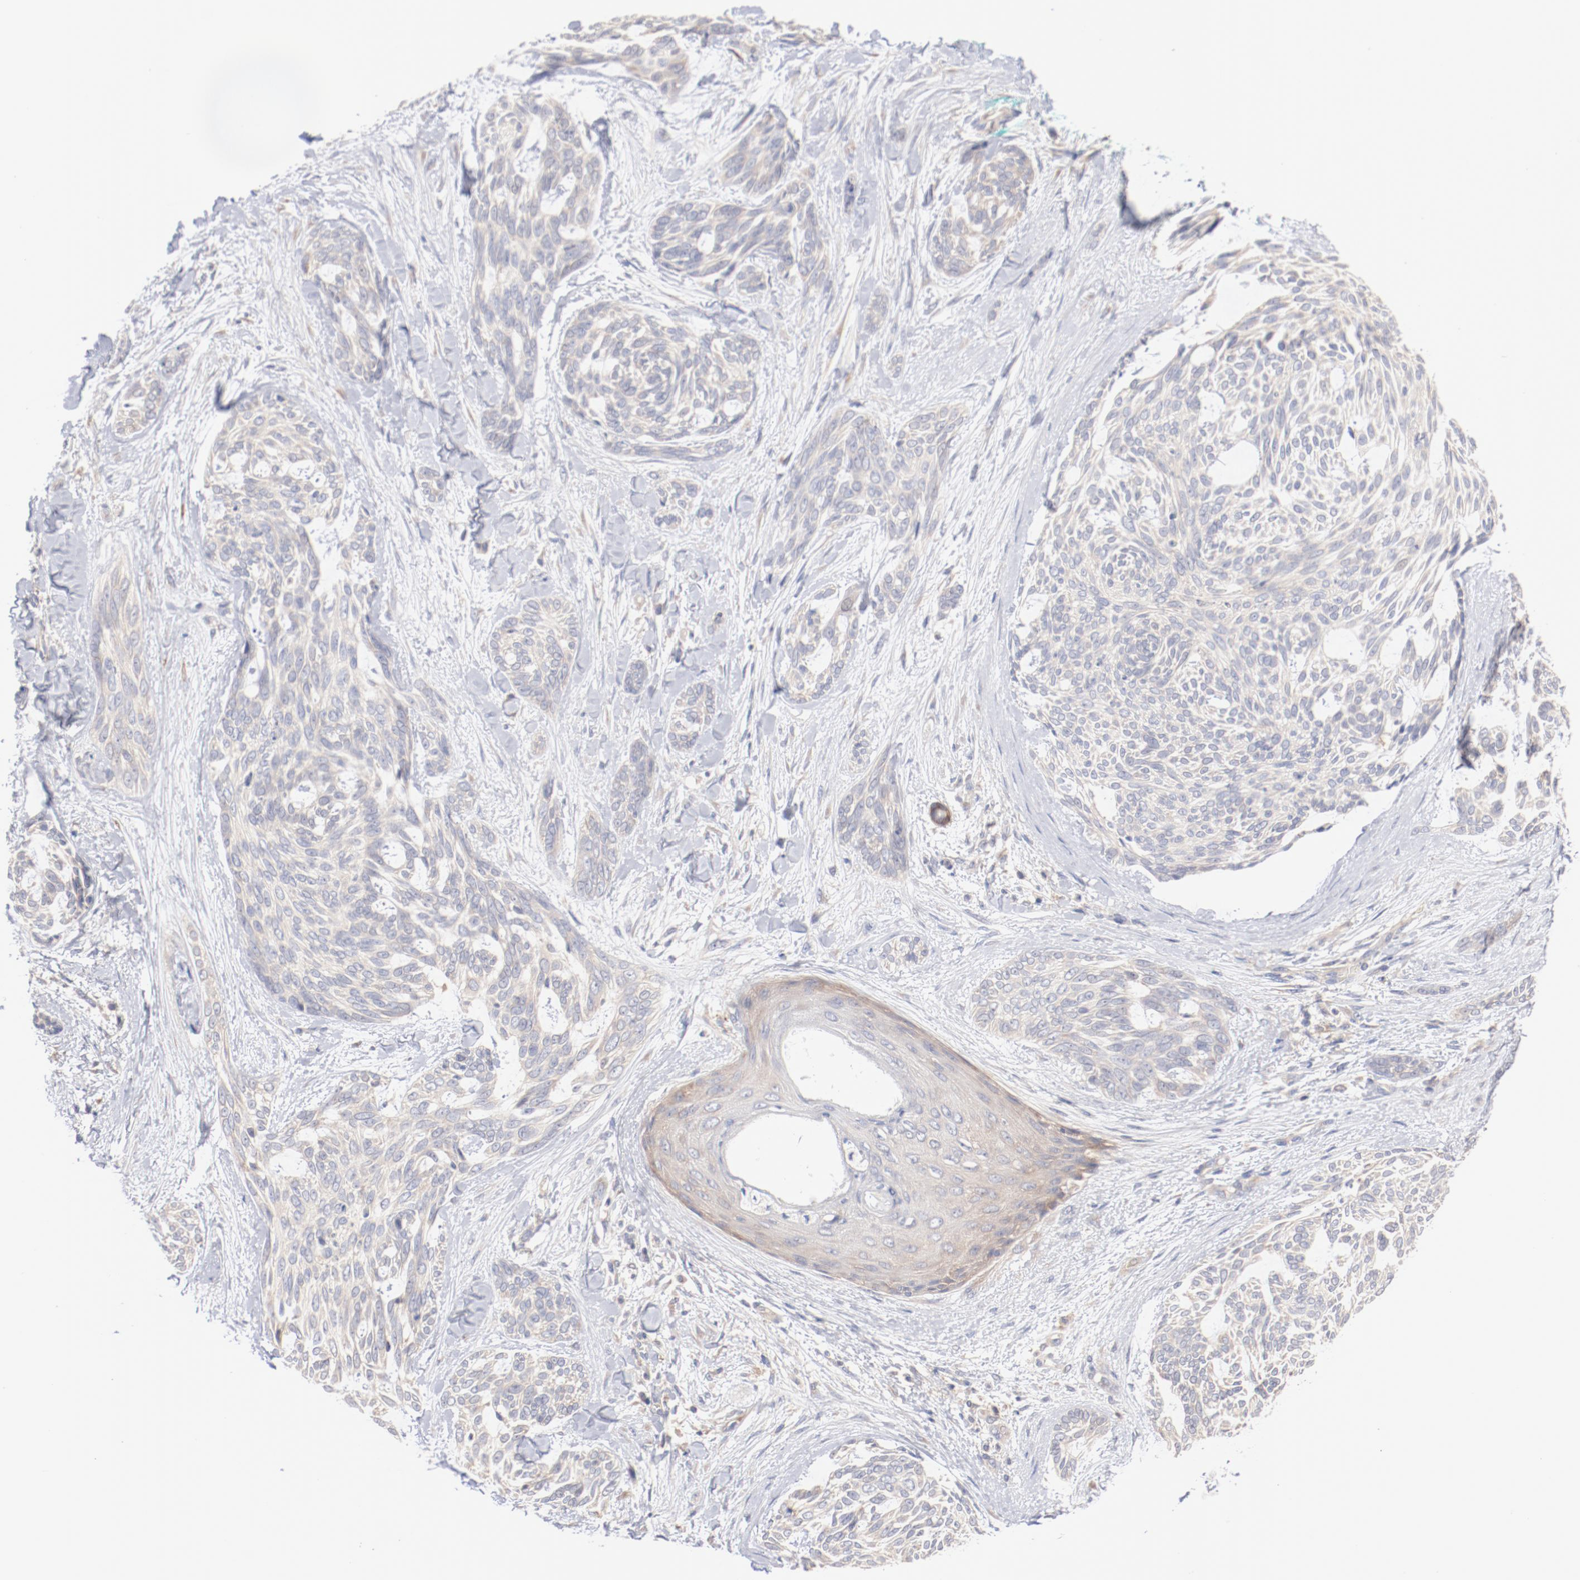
{"staining": {"intensity": "weak", "quantity": "25%-75%", "location": "cytoplasmic/membranous"}, "tissue": "skin cancer", "cell_type": "Tumor cells", "image_type": "cancer", "snomed": [{"axis": "morphology", "description": "Normal tissue, NOS"}, {"axis": "morphology", "description": "Basal cell carcinoma"}, {"axis": "topography", "description": "Skin"}], "caption": "Brown immunohistochemical staining in human basal cell carcinoma (skin) displays weak cytoplasmic/membranous positivity in approximately 25%-75% of tumor cells.", "gene": "SETD3", "patient": {"sex": "female", "age": 71}}